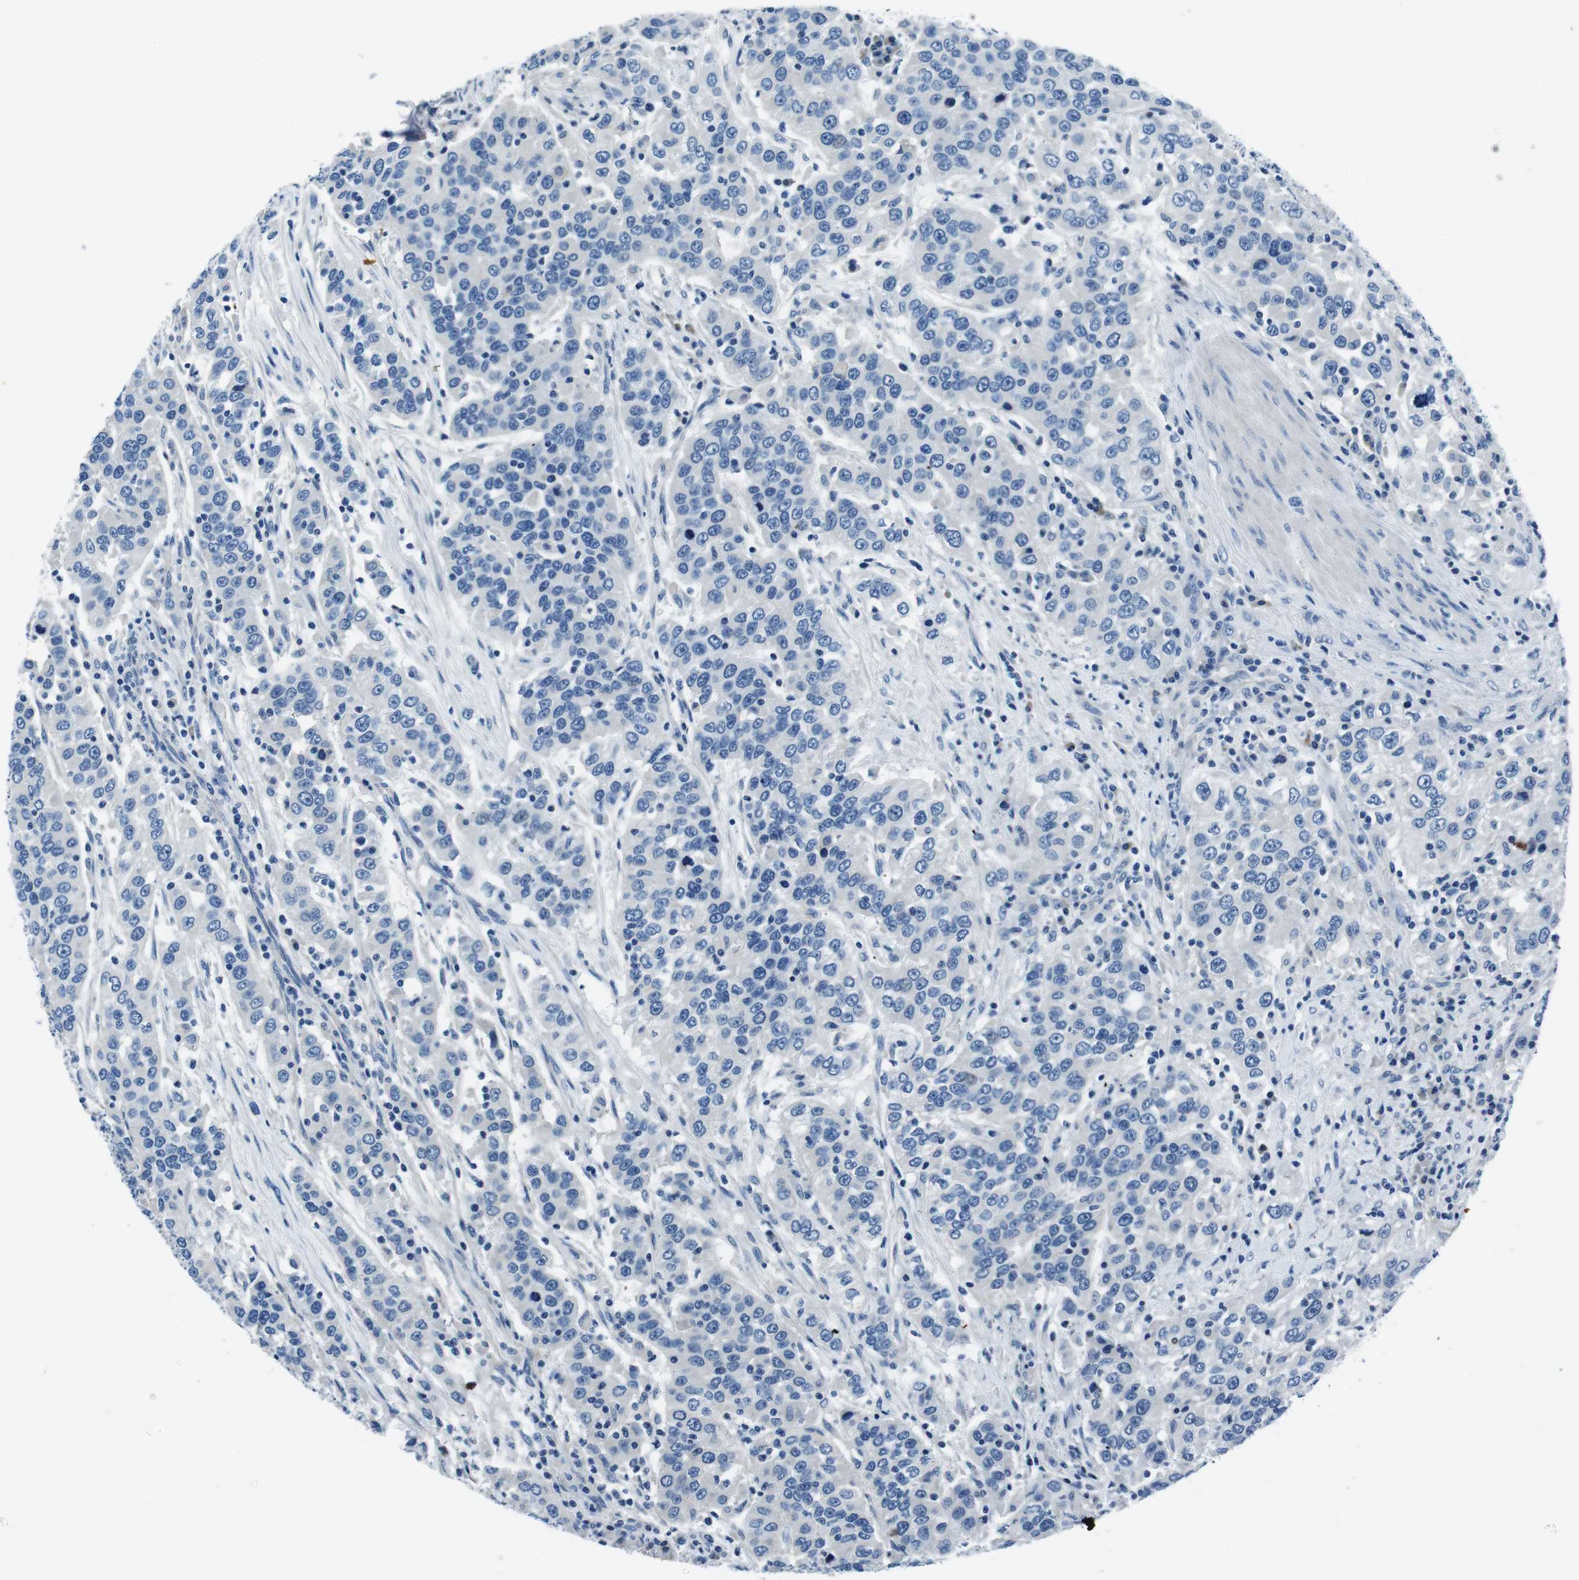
{"staining": {"intensity": "negative", "quantity": "none", "location": "none"}, "tissue": "urothelial cancer", "cell_type": "Tumor cells", "image_type": "cancer", "snomed": [{"axis": "morphology", "description": "Urothelial carcinoma, High grade"}, {"axis": "topography", "description": "Urinary bladder"}], "caption": "The histopathology image demonstrates no staining of tumor cells in urothelial cancer.", "gene": "CASQ1", "patient": {"sex": "female", "age": 80}}